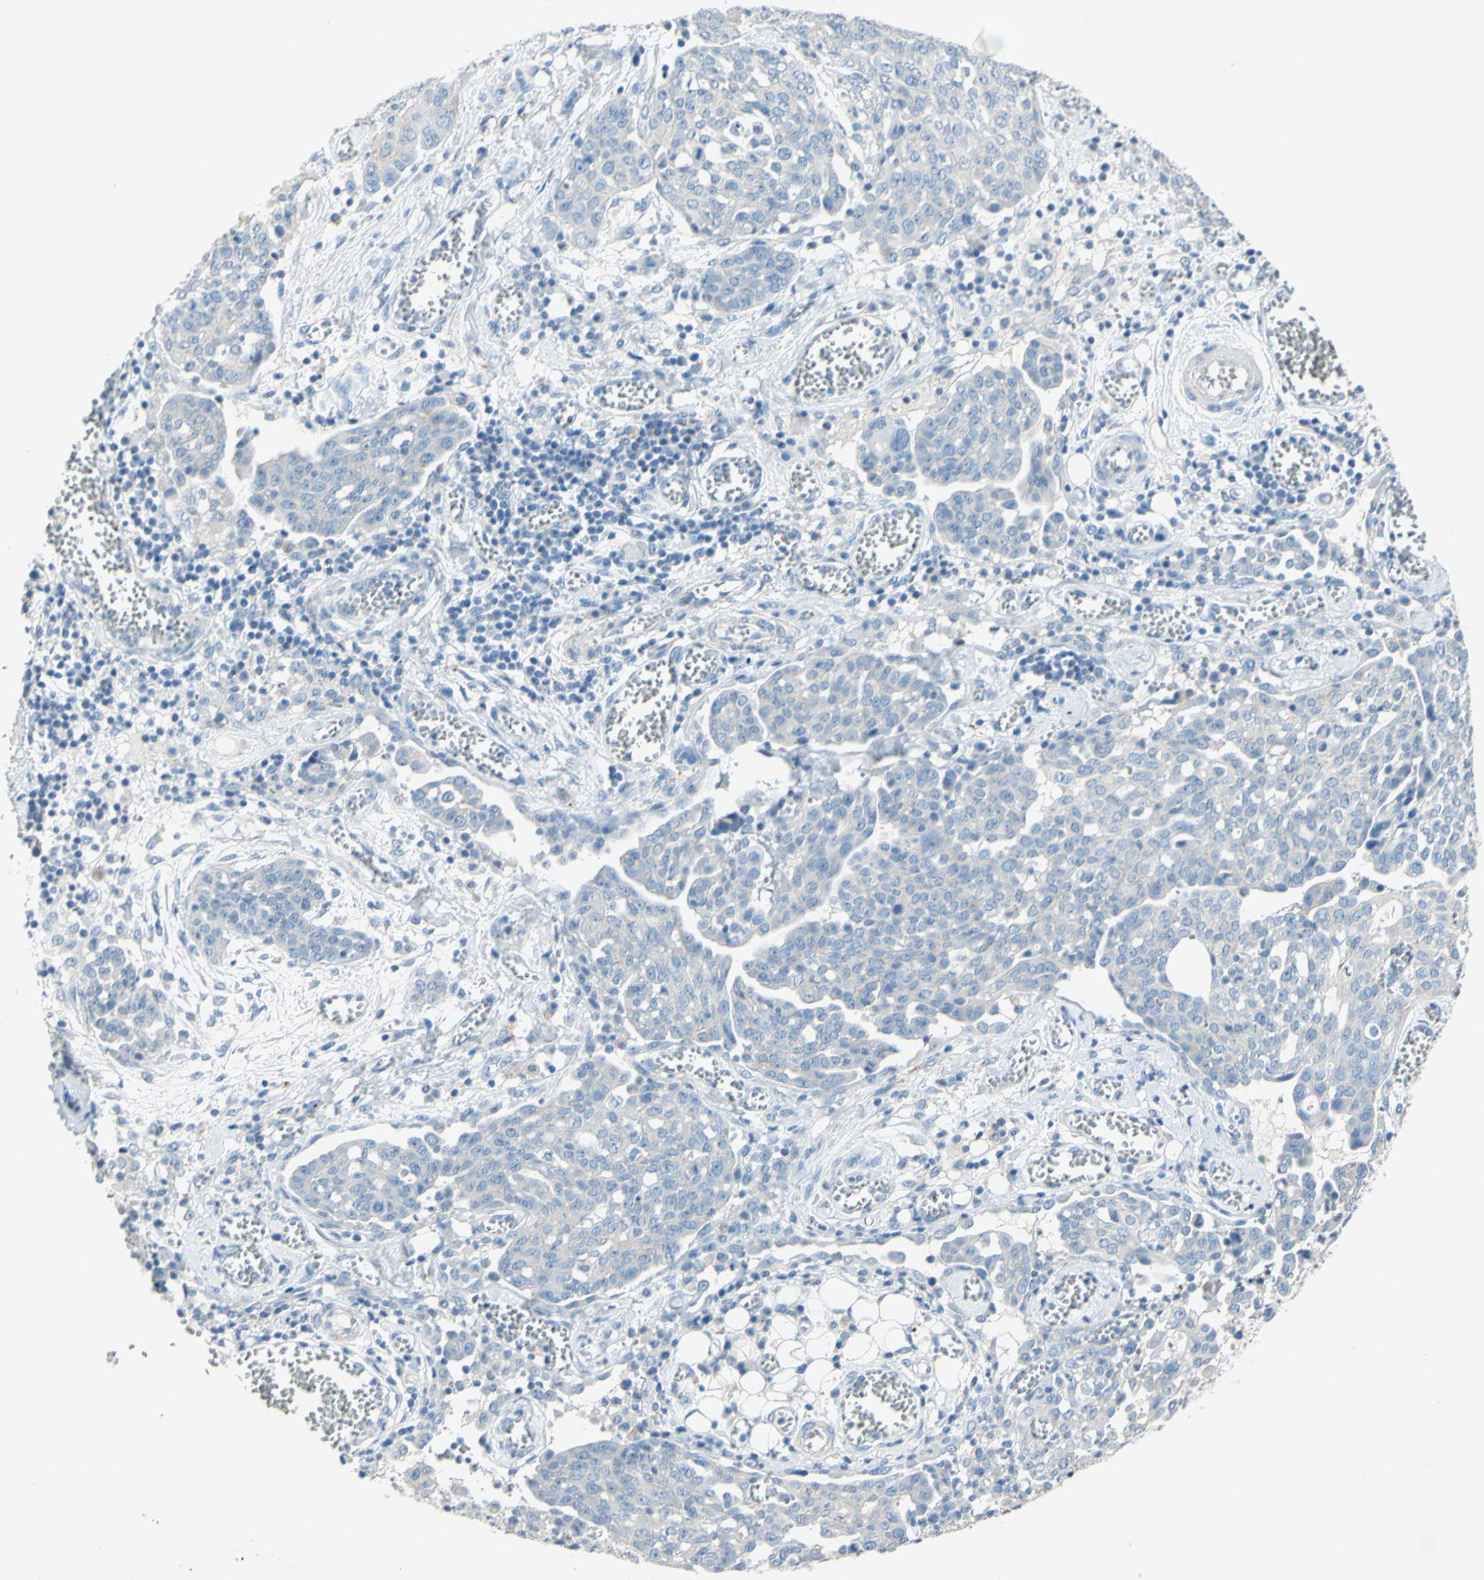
{"staining": {"intensity": "negative", "quantity": "none", "location": "none"}, "tissue": "ovarian cancer", "cell_type": "Tumor cells", "image_type": "cancer", "snomed": [{"axis": "morphology", "description": "Cystadenocarcinoma, serous, NOS"}, {"axis": "topography", "description": "Soft tissue"}, {"axis": "topography", "description": "Ovary"}], "caption": "Immunohistochemical staining of serous cystadenocarcinoma (ovarian) shows no significant expression in tumor cells.", "gene": "CDH10", "patient": {"sex": "female", "age": 57}}